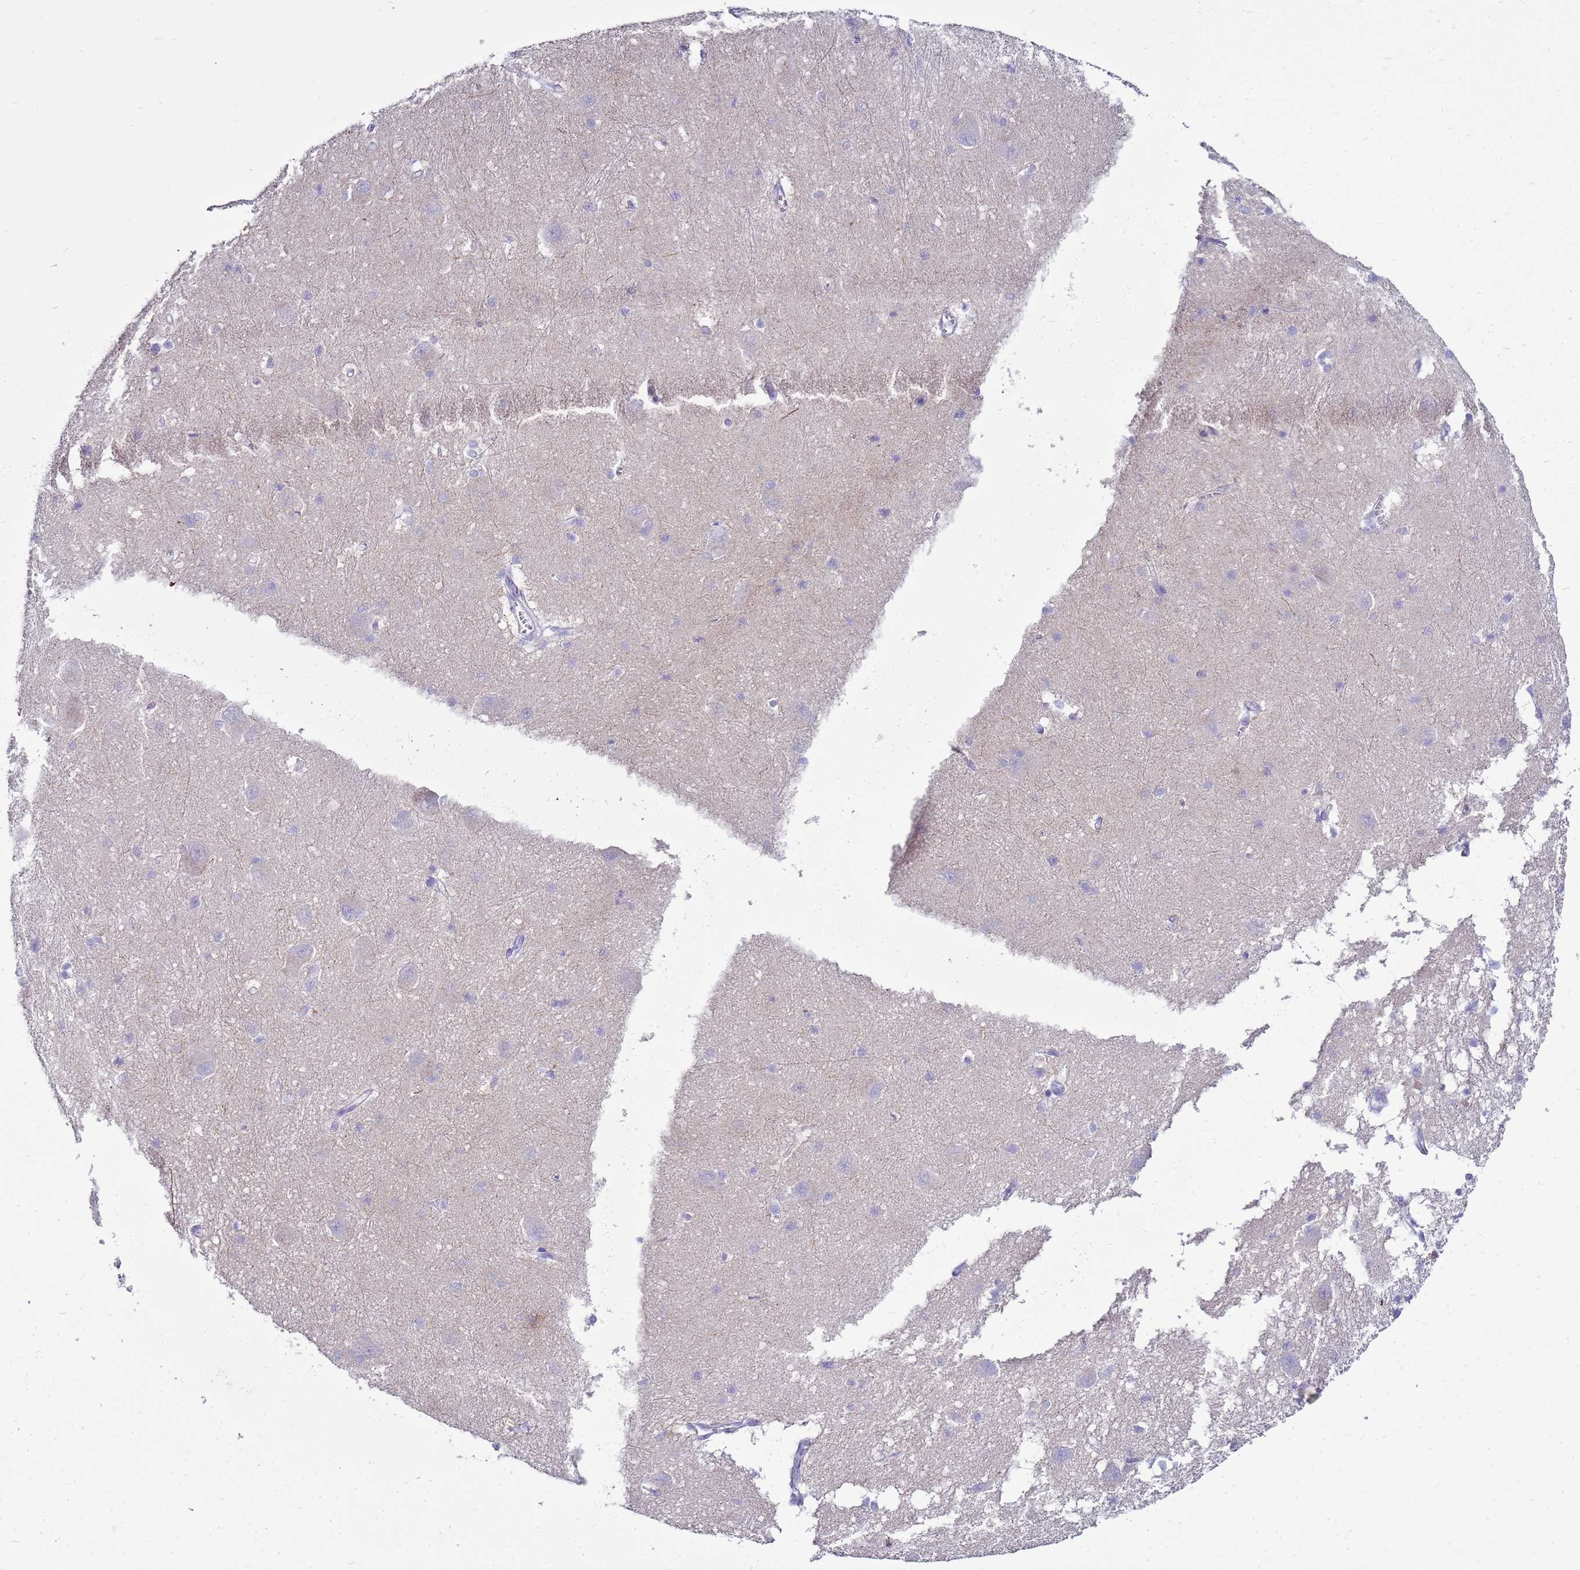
{"staining": {"intensity": "strong", "quantity": "<25%", "location": "cytoplasmic/membranous"}, "tissue": "caudate", "cell_type": "Glial cells", "image_type": "normal", "snomed": [{"axis": "morphology", "description": "Normal tissue, NOS"}, {"axis": "topography", "description": "Lateral ventricle wall"}], "caption": "This micrograph shows IHC staining of unremarkable caudate, with medium strong cytoplasmic/membranous staining in about <25% of glial cells.", "gene": "CKB", "patient": {"sex": "male", "age": 37}}